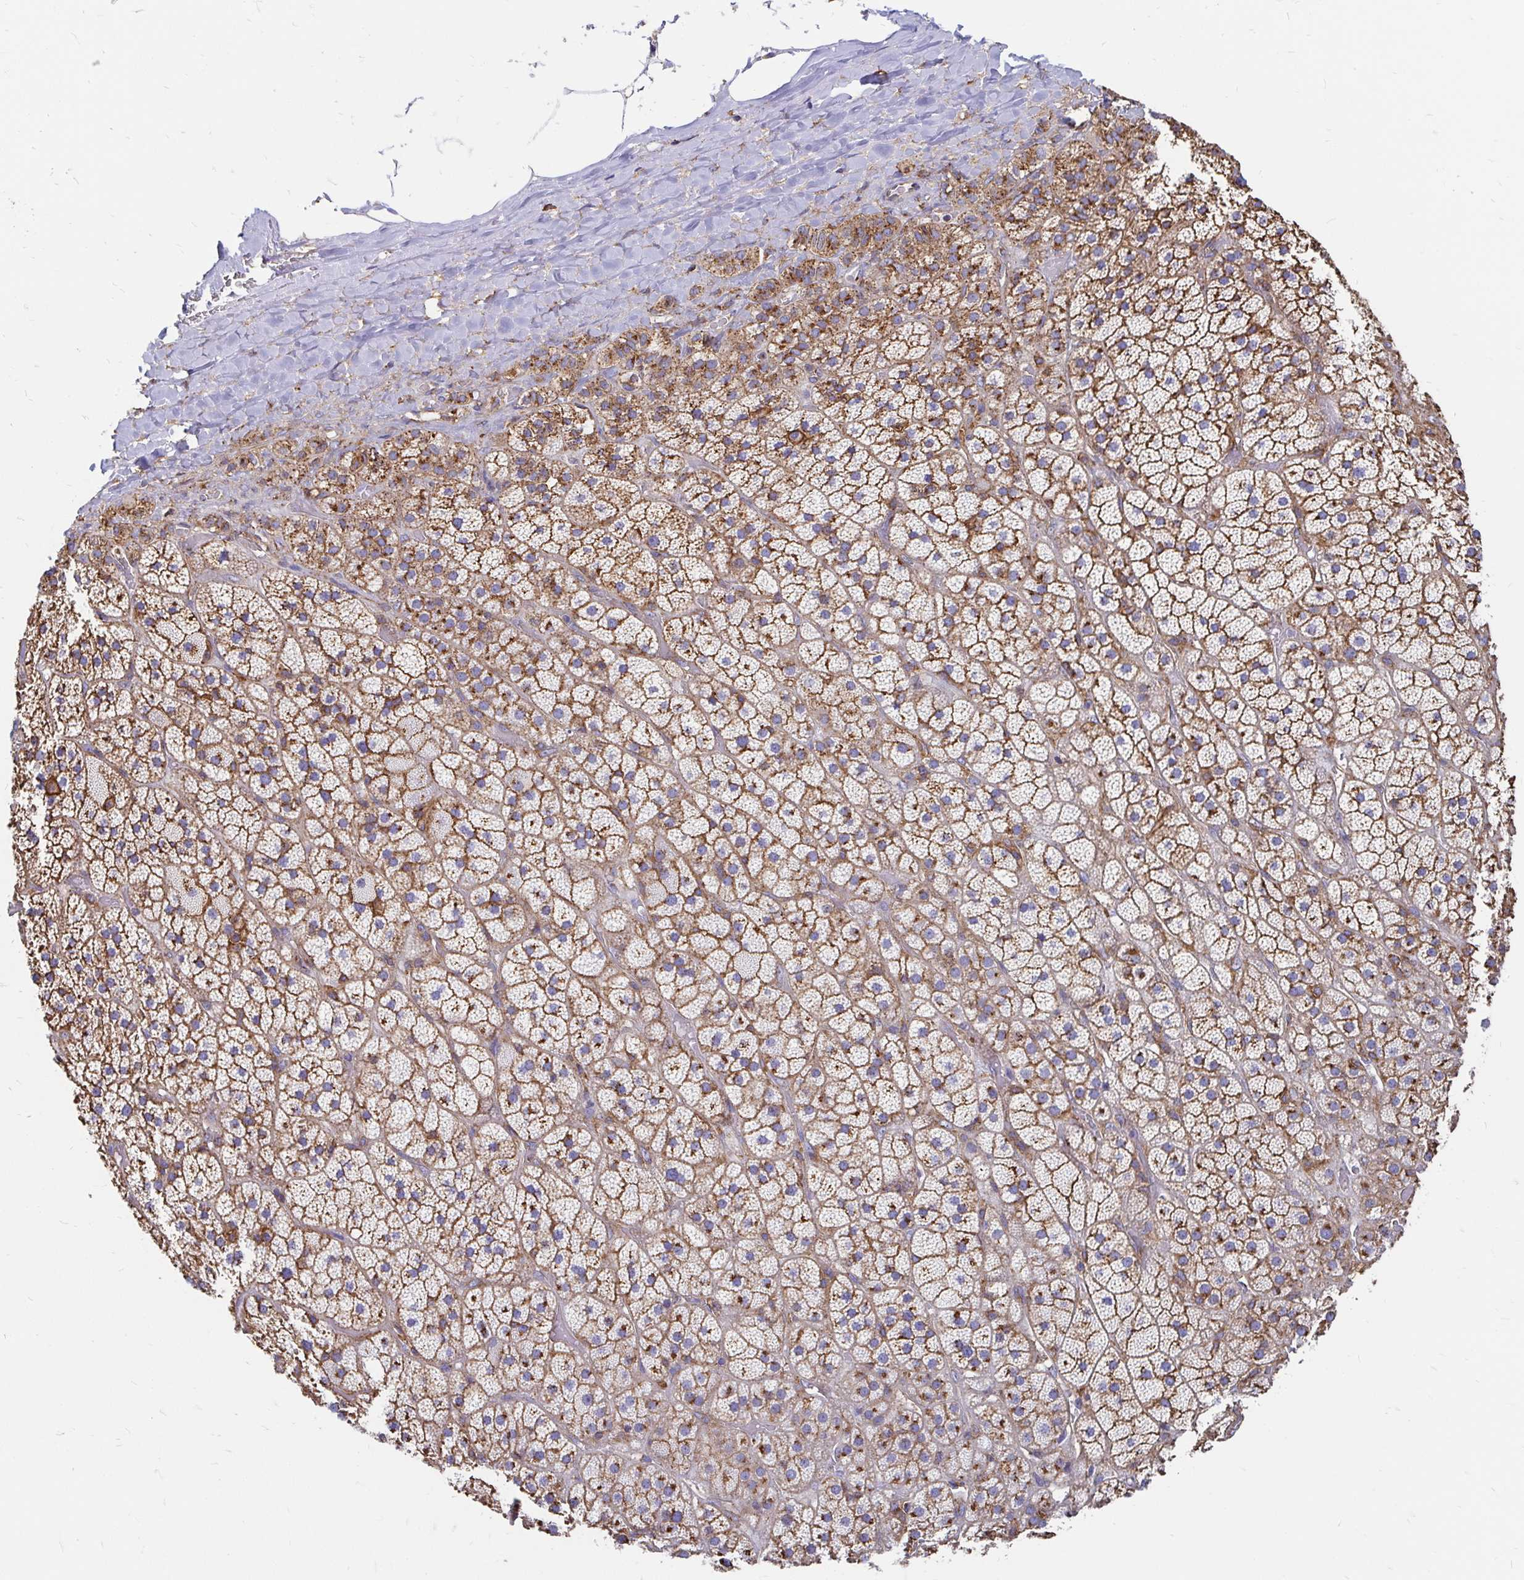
{"staining": {"intensity": "moderate", "quantity": ">75%", "location": "cytoplasmic/membranous"}, "tissue": "adrenal gland", "cell_type": "Glandular cells", "image_type": "normal", "snomed": [{"axis": "morphology", "description": "Normal tissue, NOS"}, {"axis": "topography", "description": "Adrenal gland"}], "caption": "A medium amount of moderate cytoplasmic/membranous expression is appreciated in approximately >75% of glandular cells in benign adrenal gland. The staining is performed using DAB (3,3'-diaminobenzidine) brown chromogen to label protein expression. The nuclei are counter-stained blue using hematoxylin.", "gene": "CLTC", "patient": {"sex": "male", "age": 57}}